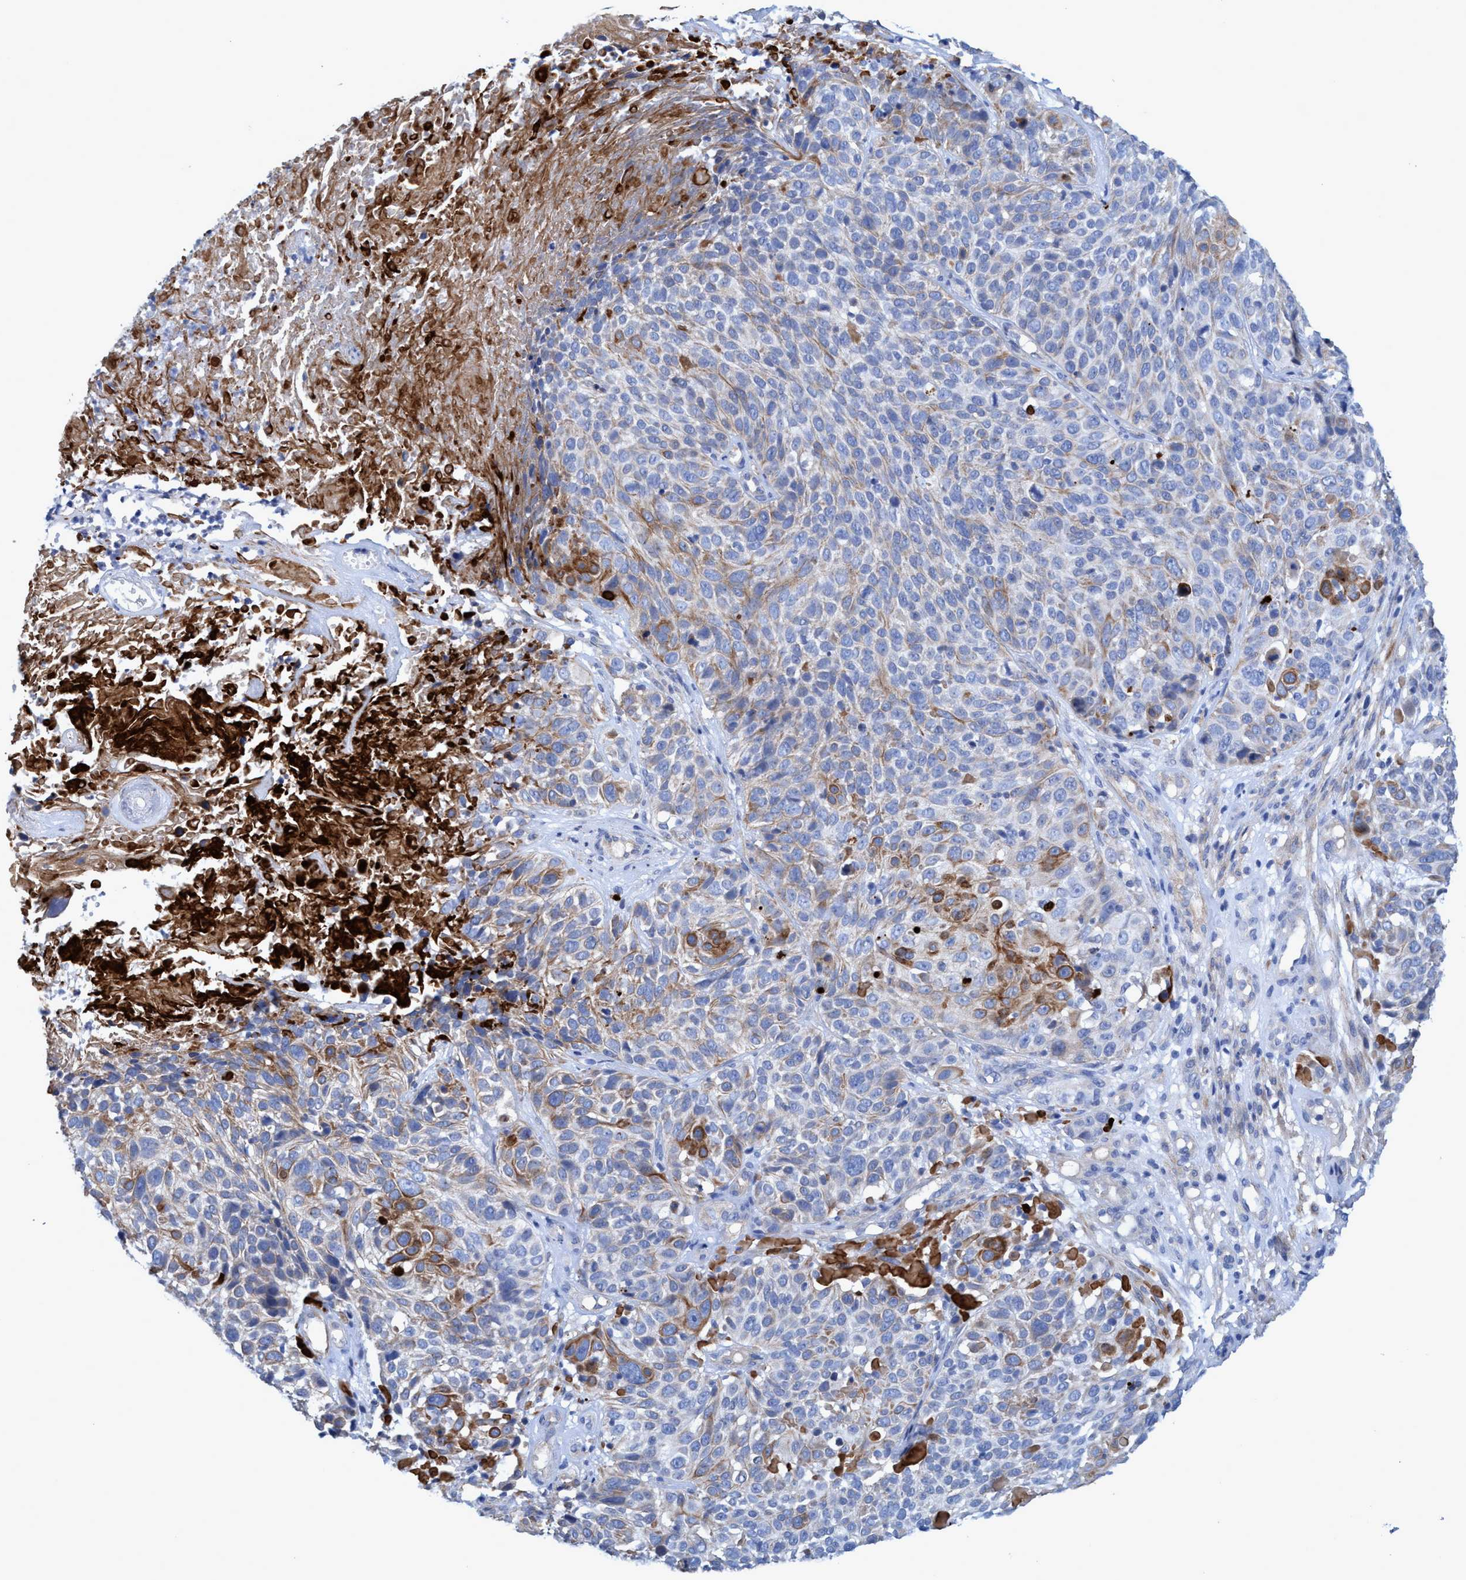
{"staining": {"intensity": "strong", "quantity": "<25%", "location": "cytoplasmic/membranous"}, "tissue": "cervical cancer", "cell_type": "Tumor cells", "image_type": "cancer", "snomed": [{"axis": "morphology", "description": "Squamous cell carcinoma, NOS"}, {"axis": "topography", "description": "Cervix"}], "caption": "Immunohistochemistry (IHC) micrograph of cervical cancer (squamous cell carcinoma) stained for a protein (brown), which reveals medium levels of strong cytoplasmic/membranous positivity in about <25% of tumor cells.", "gene": "GULP1", "patient": {"sex": "female", "age": 74}}